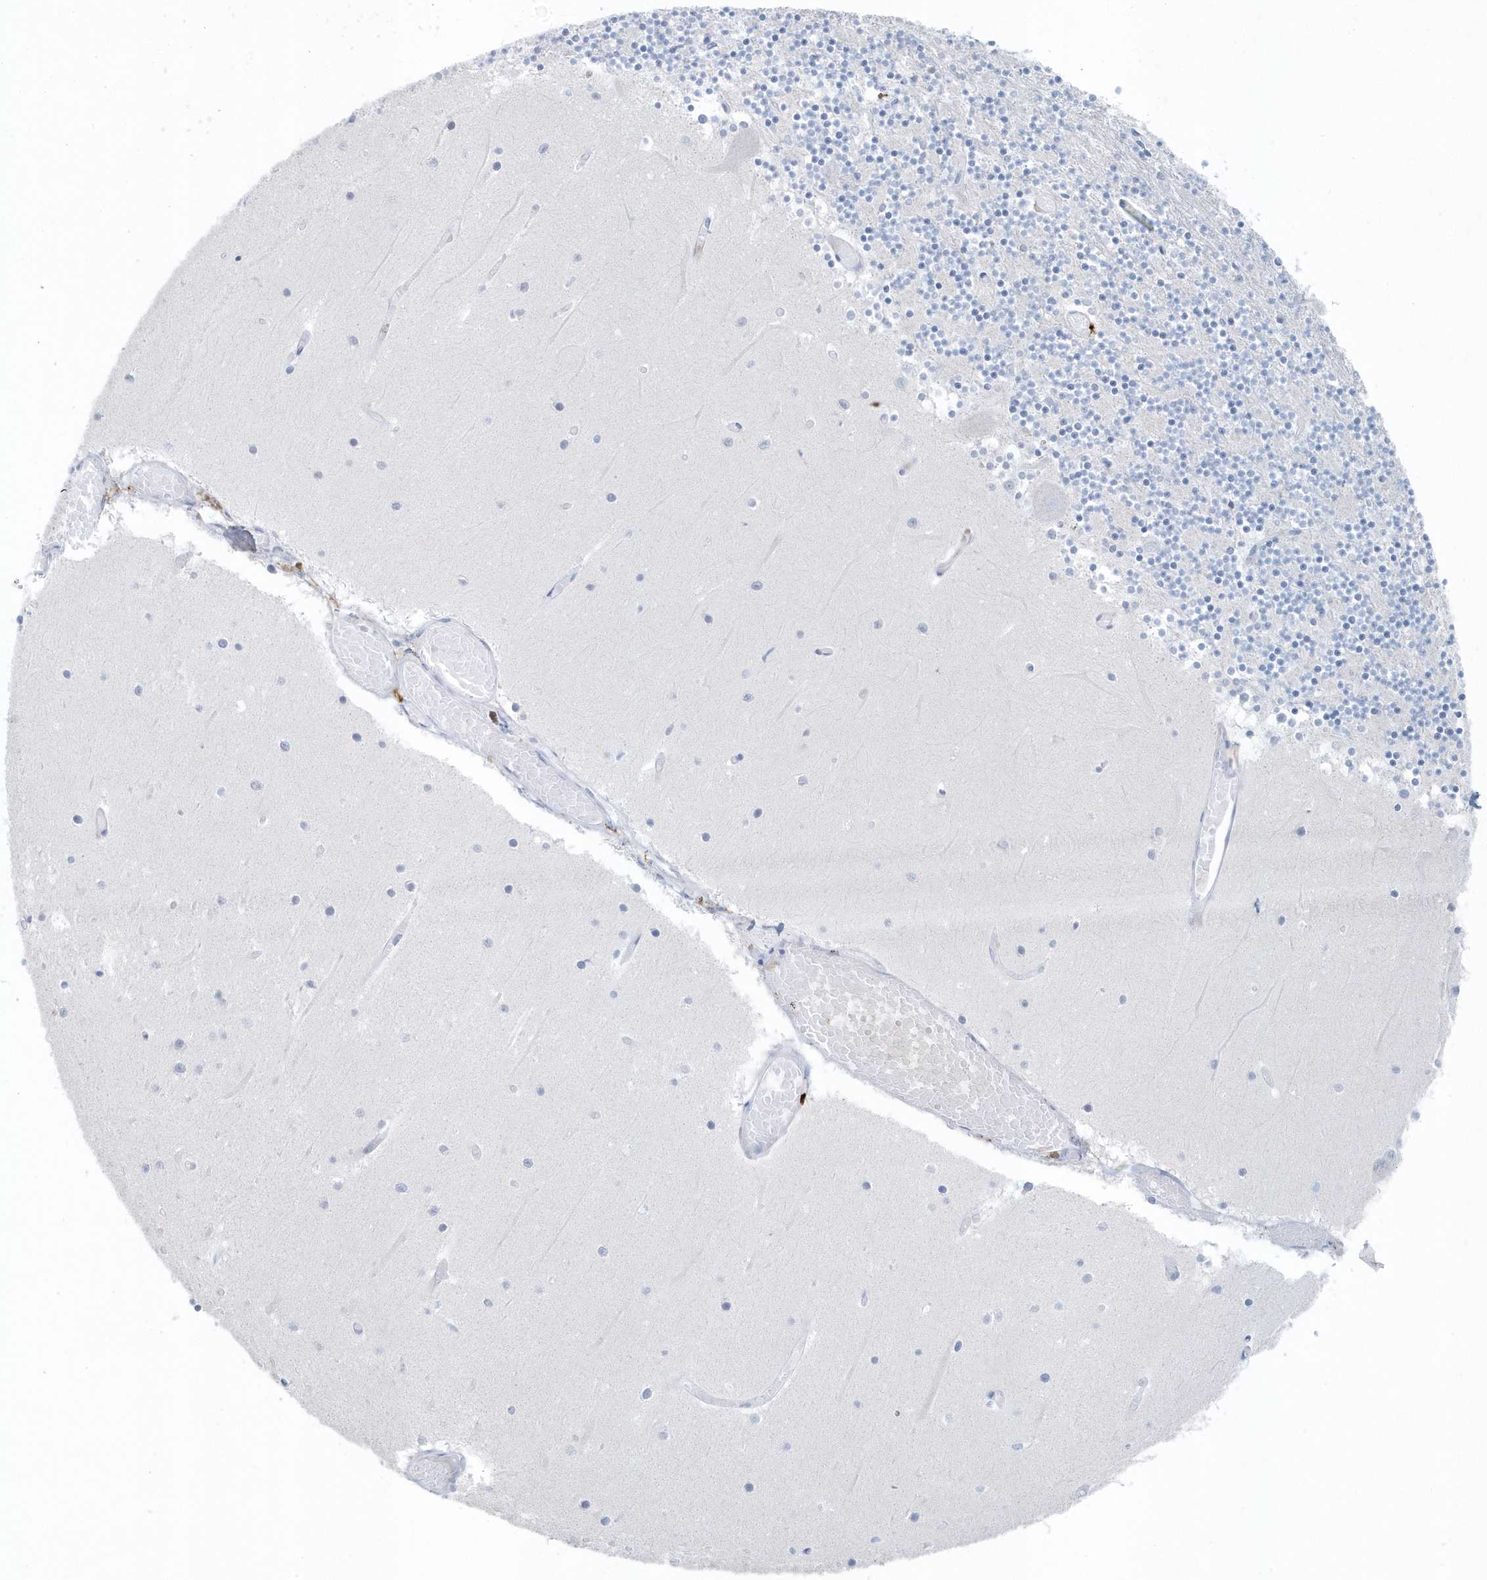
{"staining": {"intensity": "negative", "quantity": "none", "location": "none"}, "tissue": "cerebellum", "cell_type": "Cells in granular layer", "image_type": "normal", "snomed": [{"axis": "morphology", "description": "Normal tissue, NOS"}, {"axis": "topography", "description": "Cerebellum"}], "caption": "A histopathology image of cerebellum stained for a protein shows no brown staining in cells in granular layer.", "gene": "FAM98A", "patient": {"sex": "female", "age": 28}}